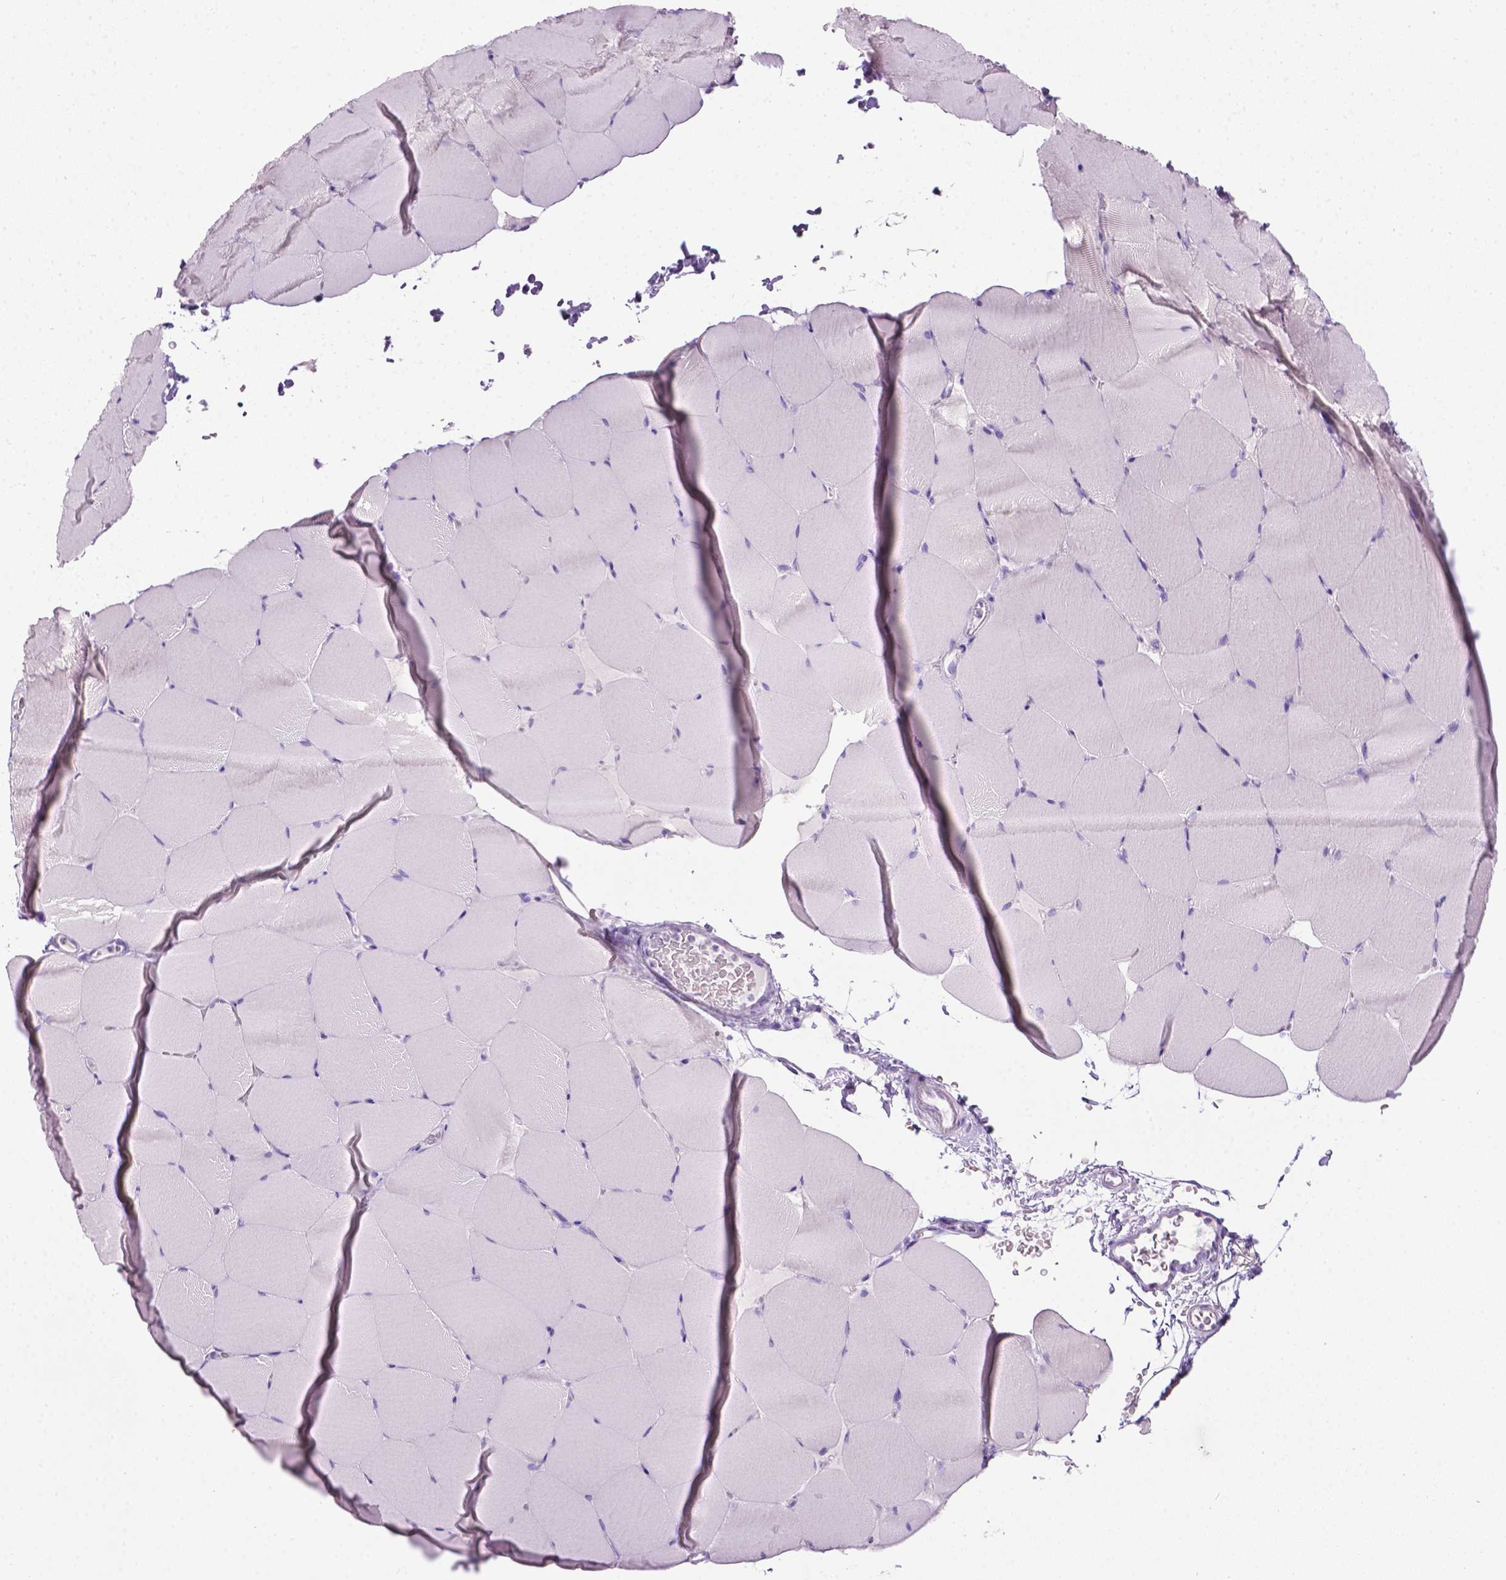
{"staining": {"intensity": "negative", "quantity": "none", "location": "none"}, "tissue": "skeletal muscle", "cell_type": "Myocytes", "image_type": "normal", "snomed": [{"axis": "morphology", "description": "Normal tissue, NOS"}, {"axis": "topography", "description": "Skeletal muscle"}], "caption": "A high-resolution histopathology image shows IHC staining of benign skeletal muscle, which demonstrates no significant positivity in myocytes.", "gene": "LELP1", "patient": {"sex": "female", "age": 37}}